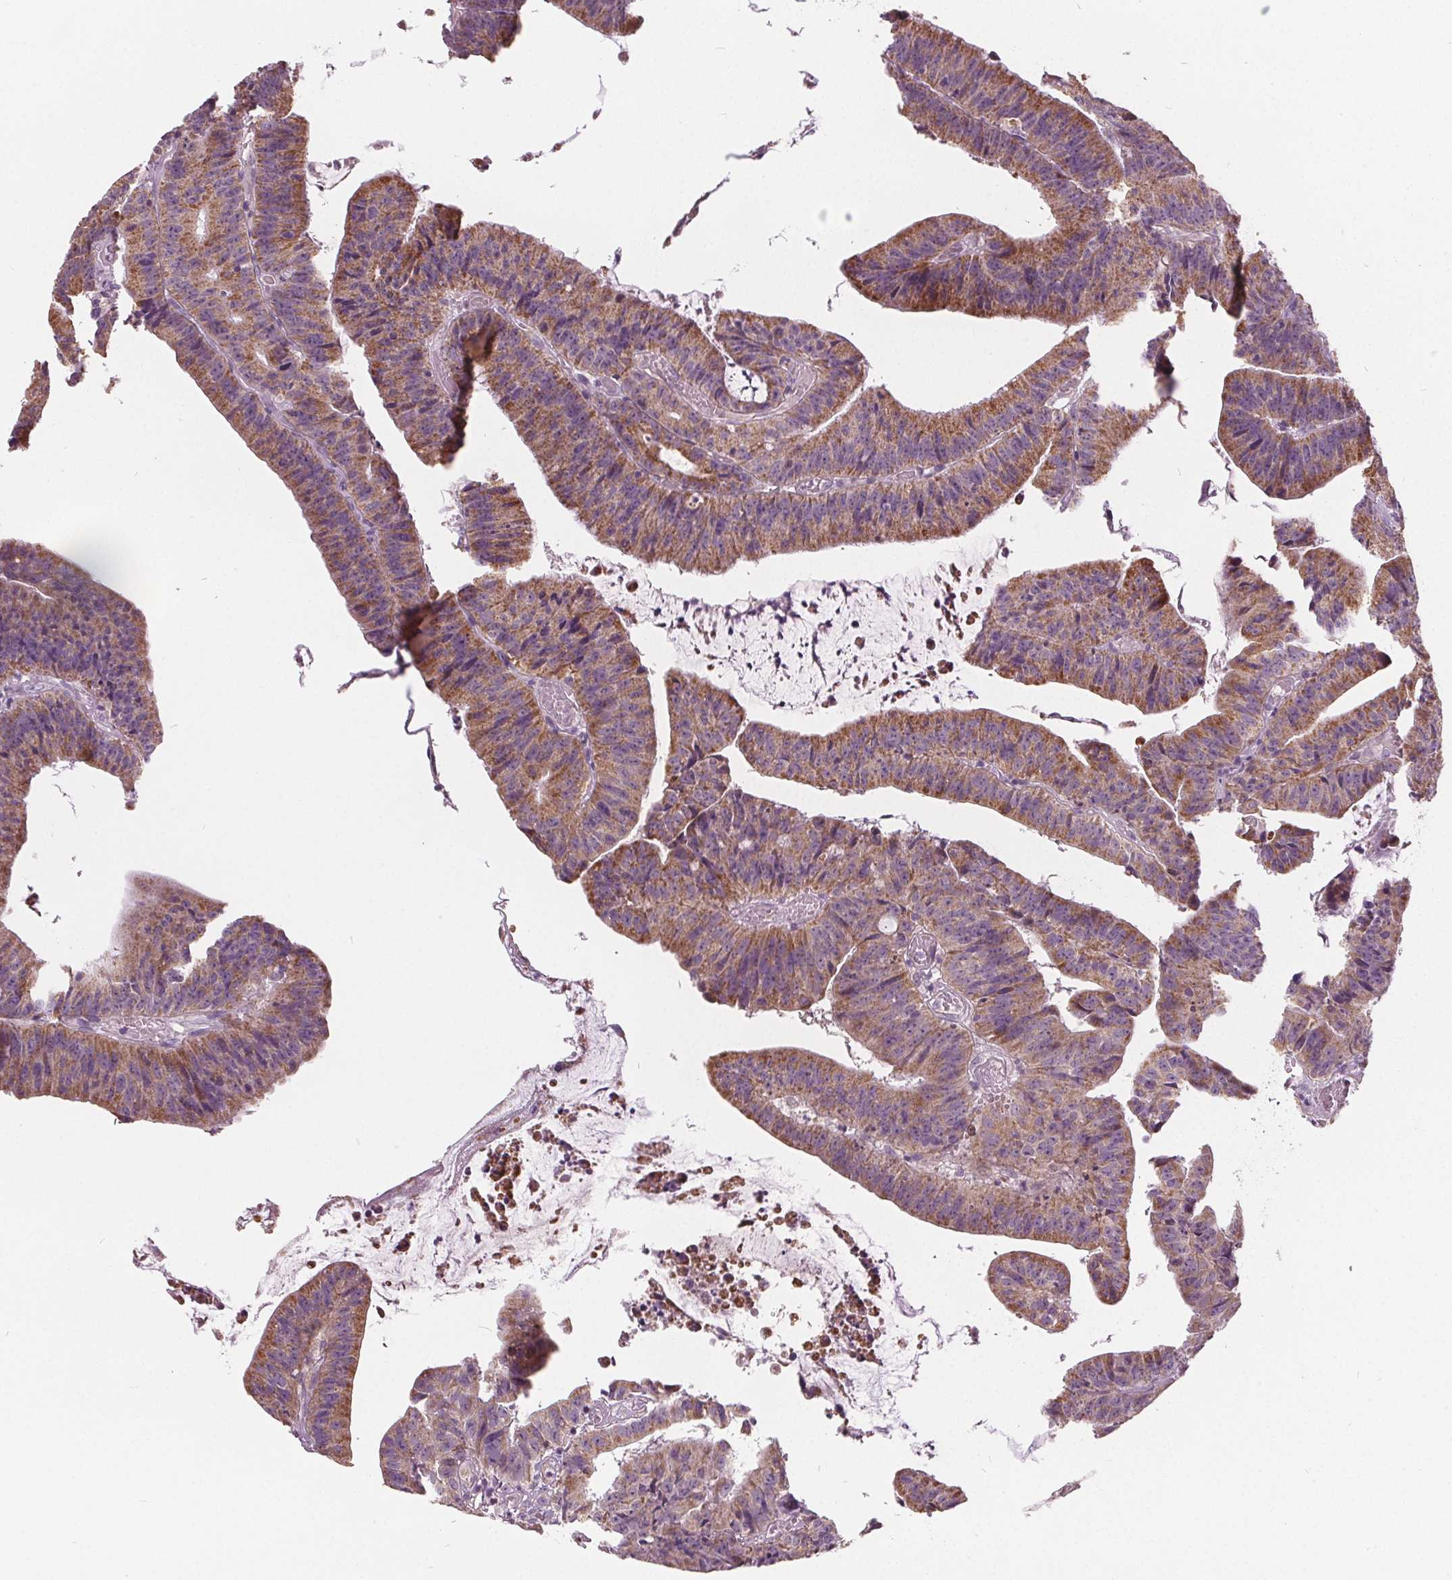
{"staining": {"intensity": "moderate", "quantity": ">75%", "location": "cytoplasmic/membranous"}, "tissue": "colorectal cancer", "cell_type": "Tumor cells", "image_type": "cancer", "snomed": [{"axis": "morphology", "description": "Adenocarcinoma, NOS"}, {"axis": "topography", "description": "Colon"}], "caption": "IHC image of adenocarcinoma (colorectal) stained for a protein (brown), which demonstrates medium levels of moderate cytoplasmic/membranous staining in about >75% of tumor cells.", "gene": "ECI2", "patient": {"sex": "female", "age": 78}}